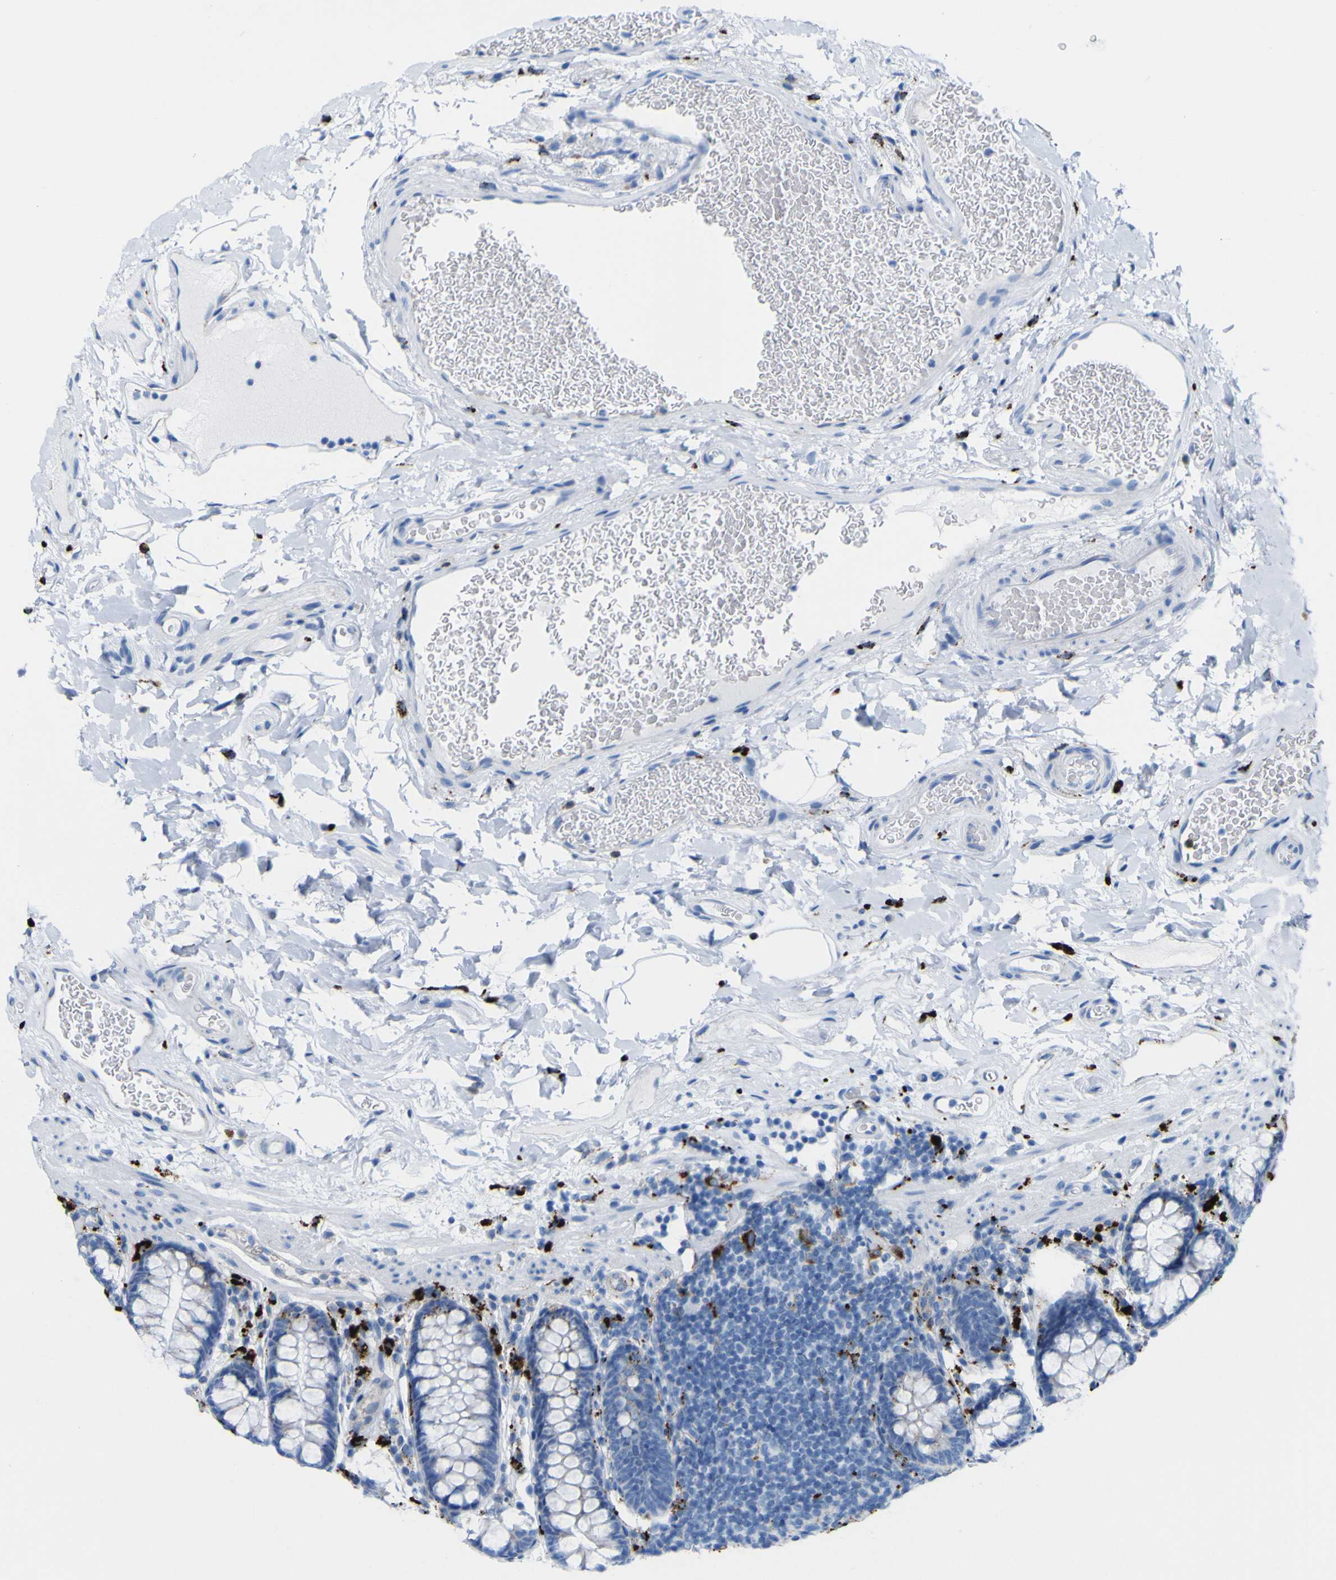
{"staining": {"intensity": "negative", "quantity": "none", "location": "none"}, "tissue": "colon", "cell_type": "Endothelial cells", "image_type": "normal", "snomed": [{"axis": "morphology", "description": "Normal tissue, NOS"}, {"axis": "topography", "description": "Colon"}], "caption": "Photomicrograph shows no protein expression in endothelial cells of normal colon.", "gene": "PLD3", "patient": {"sex": "female", "age": 80}}